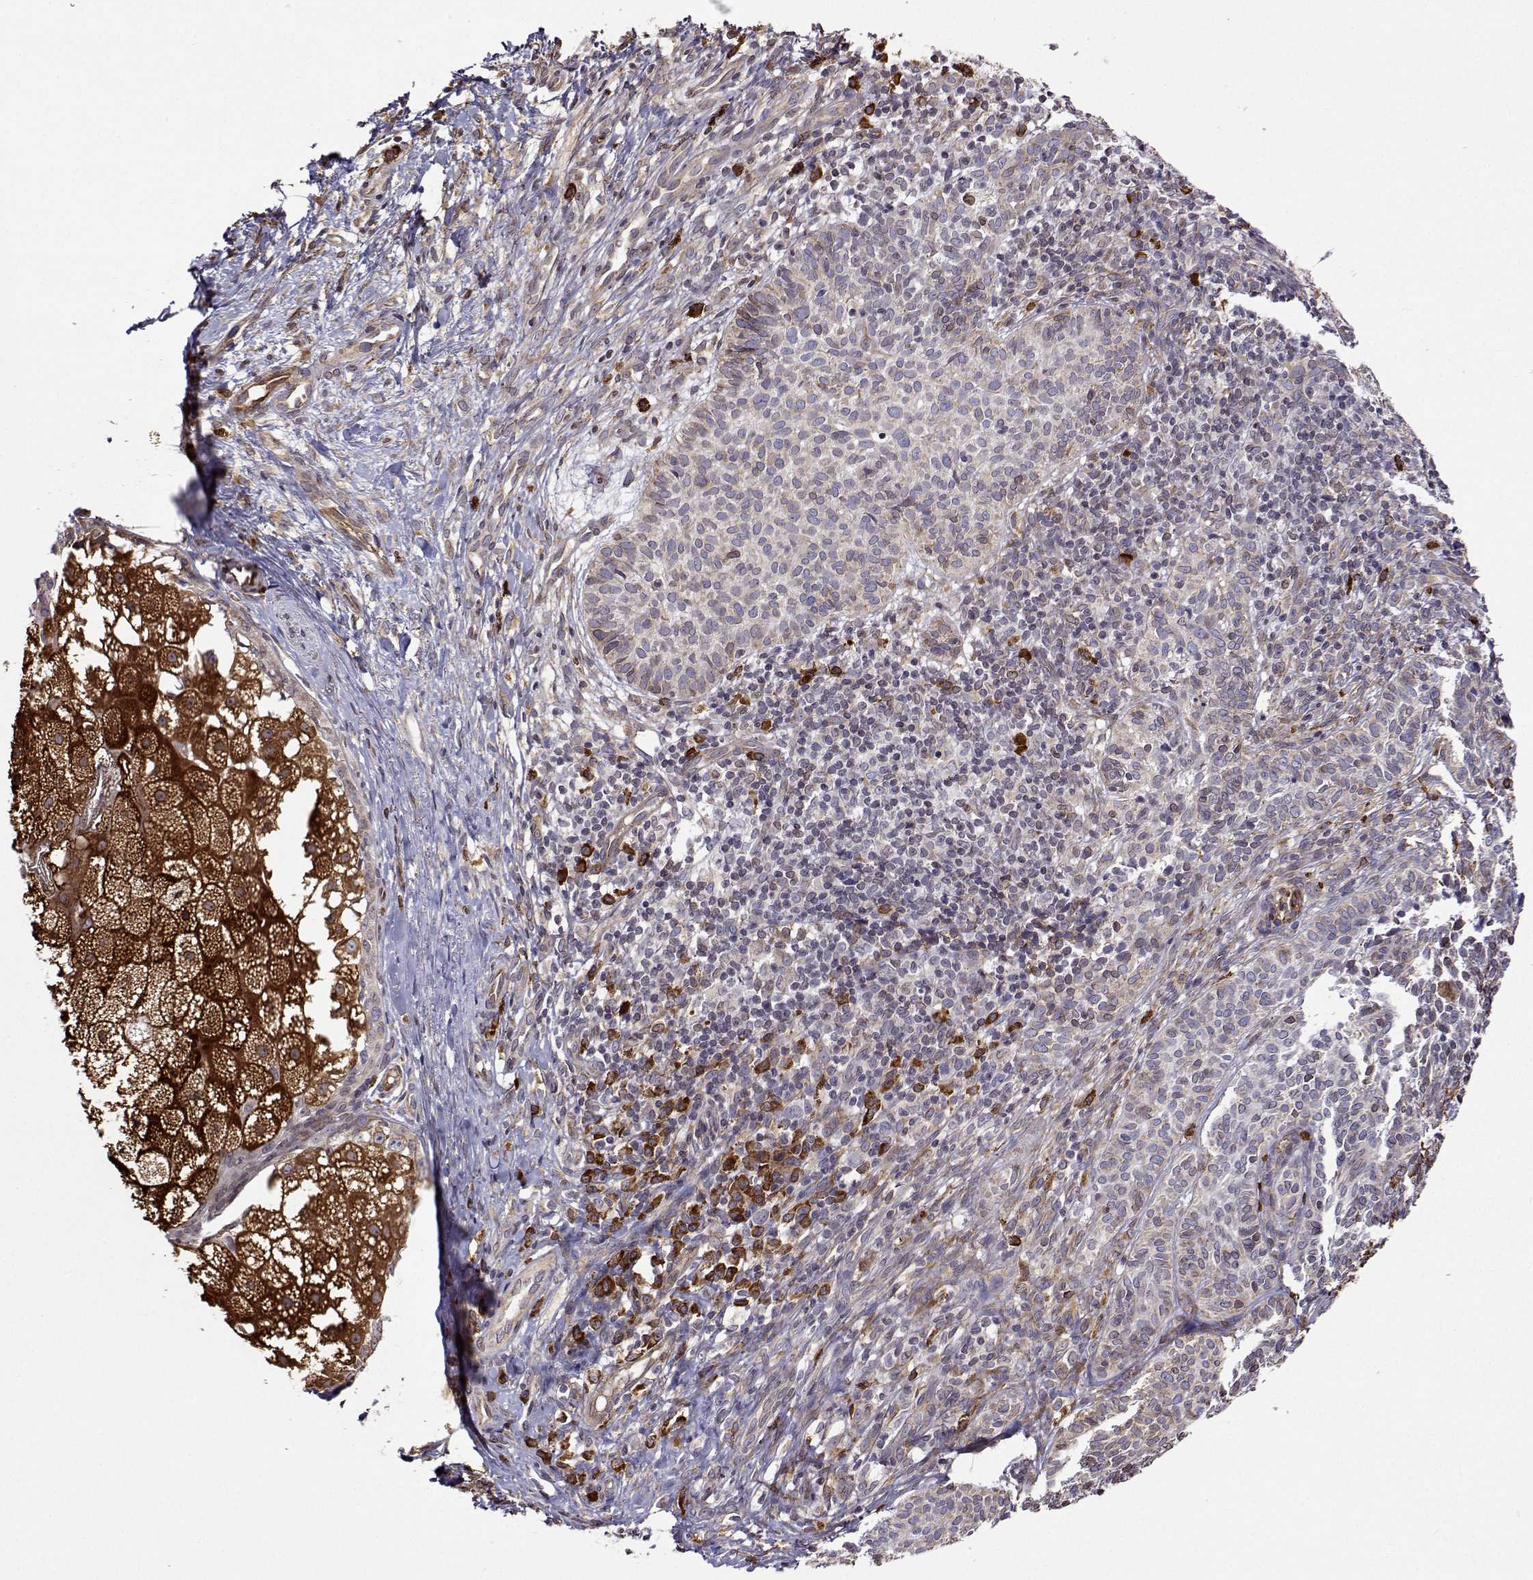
{"staining": {"intensity": "weak", "quantity": "25%-75%", "location": "cytoplasmic/membranous"}, "tissue": "skin cancer", "cell_type": "Tumor cells", "image_type": "cancer", "snomed": [{"axis": "morphology", "description": "Basal cell carcinoma"}, {"axis": "topography", "description": "Skin"}], "caption": "Immunohistochemical staining of skin cancer displays low levels of weak cytoplasmic/membranous expression in about 25%-75% of tumor cells. The protein is shown in brown color, while the nuclei are stained blue.", "gene": "PGRMC2", "patient": {"sex": "male", "age": 57}}